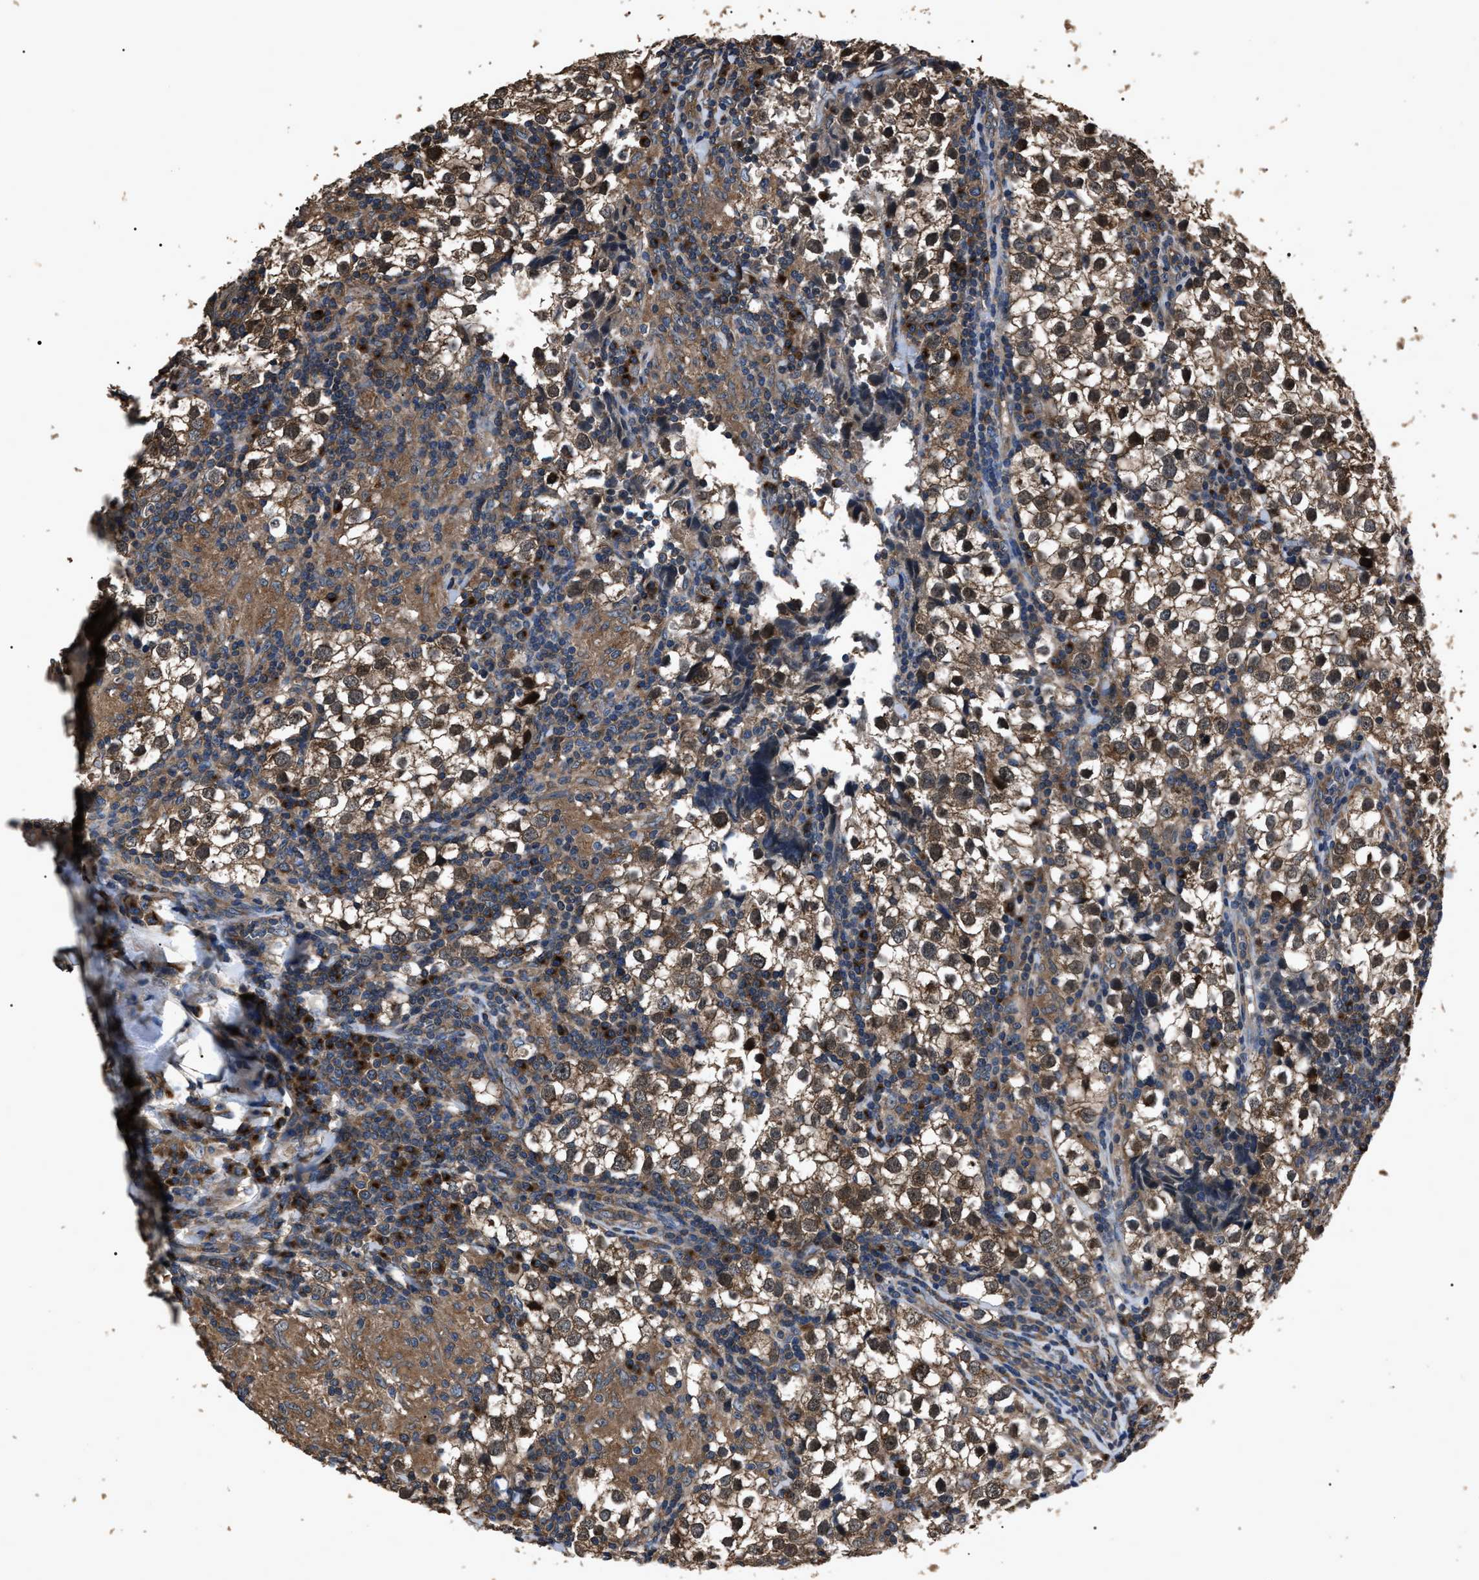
{"staining": {"intensity": "moderate", "quantity": ">75%", "location": "cytoplasmic/membranous"}, "tissue": "testis cancer", "cell_type": "Tumor cells", "image_type": "cancer", "snomed": [{"axis": "morphology", "description": "Seminoma, NOS"}, {"axis": "morphology", "description": "Carcinoma, Embryonal, NOS"}, {"axis": "topography", "description": "Testis"}], "caption": "Testis cancer stained with DAB immunohistochemistry shows medium levels of moderate cytoplasmic/membranous positivity in about >75% of tumor cells.", "gene": "RNF216", "patient": {"sex": "male", "age": 36}}